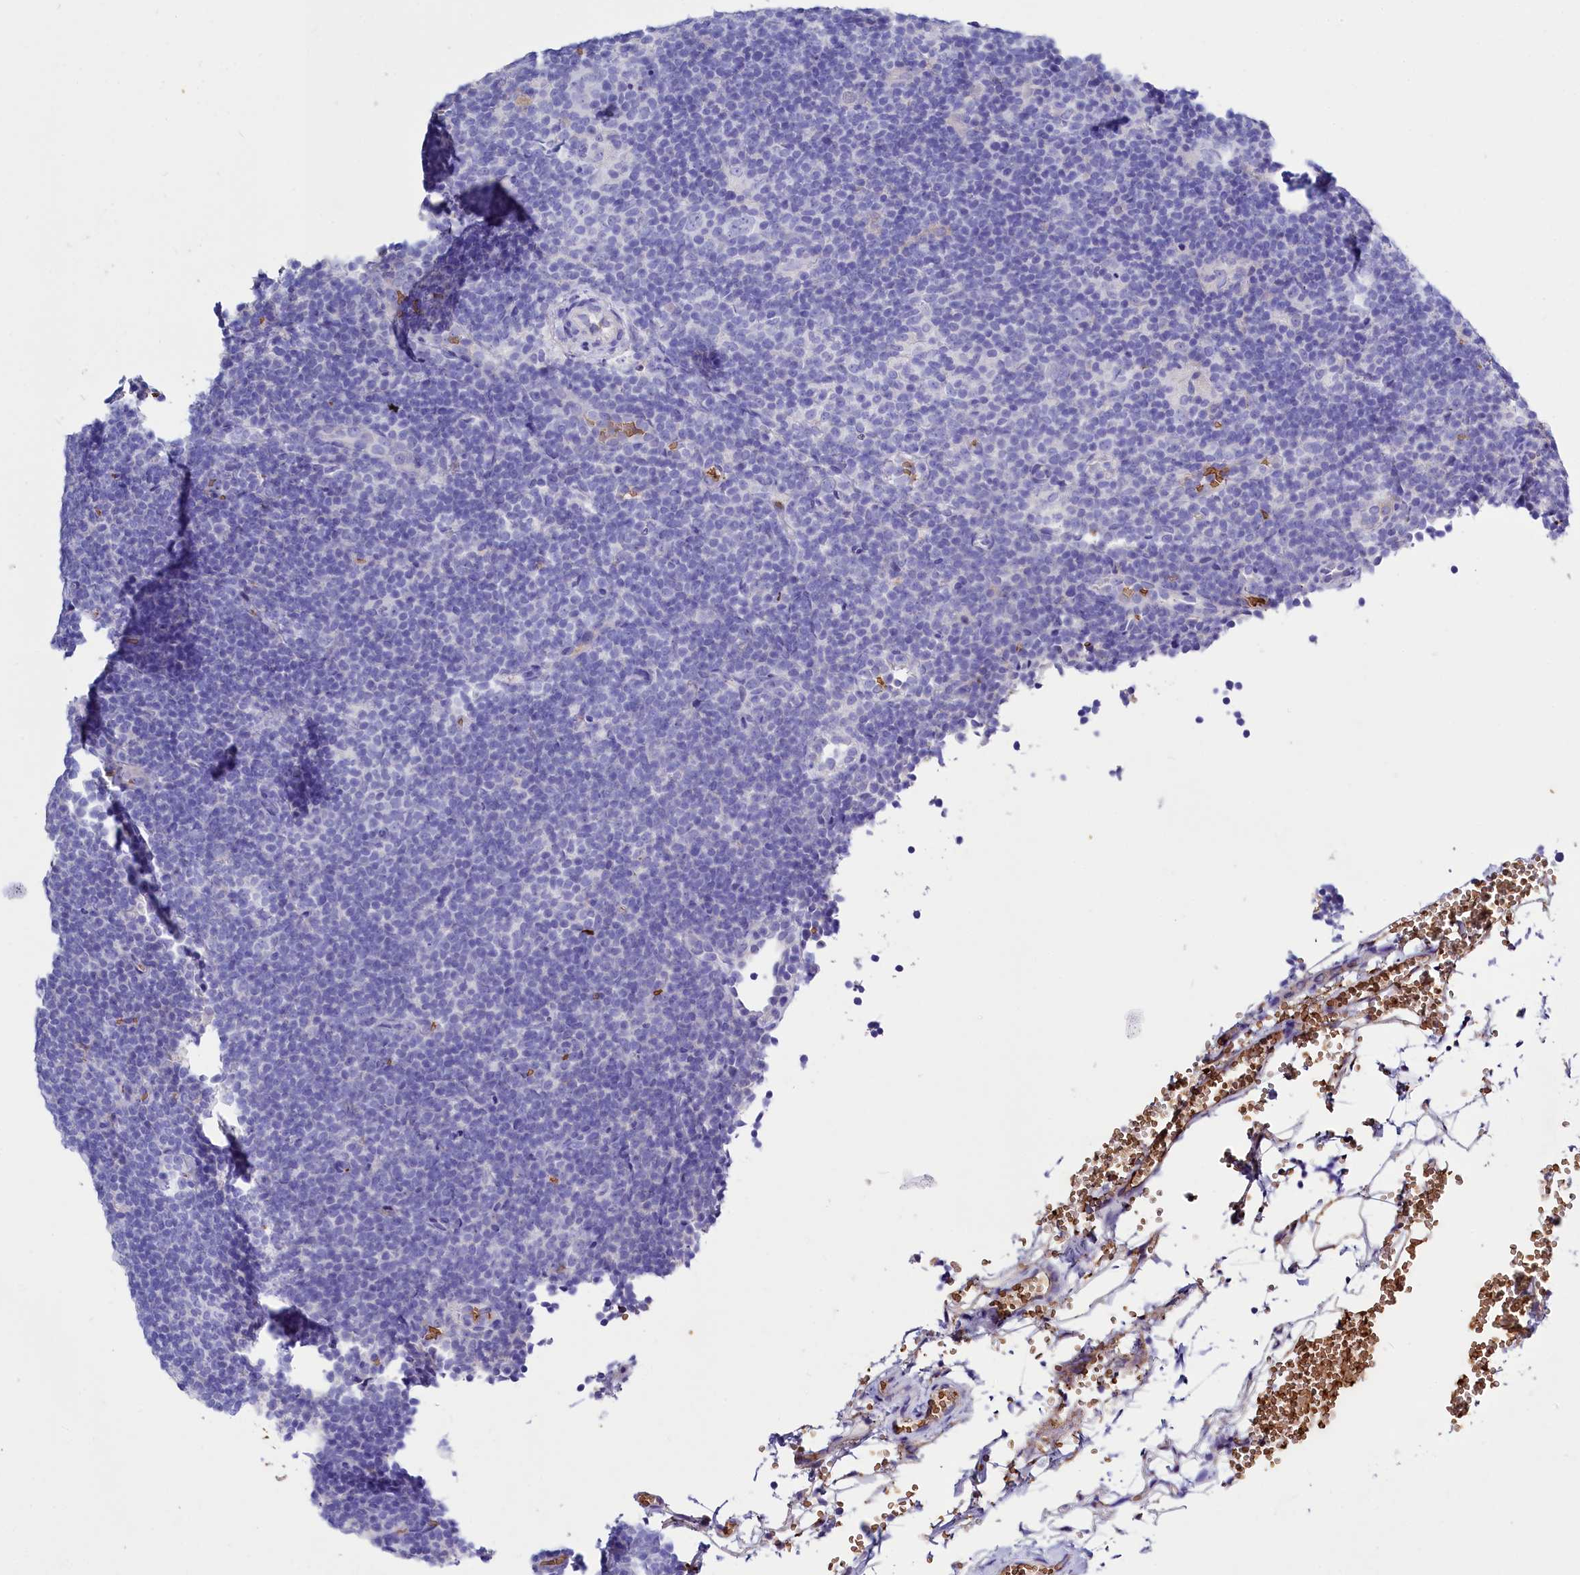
{"staining": {"intensity": "negative", "quantity": "none", "location": "none"}, "tissue": "lymphoma", "cell_type": "Tumor cells", "image_type": "cancer", "snomed": [{"axis": "morphology", "description": "Hodgkin's disease, NOS"}, {"axis": "topography", "description": "Lymph node"}], "caption": "Protein analysis of lymphoma demonstrates no significant expression in tumor cells. (Stains: DAB immunohistochemistry (IHC) with hematoxylin counter stain, Microscopy: brightfield microscopy at high magnification).", "gene": "RPUSD3", "patient": {"sex": "female", "age": 57}}